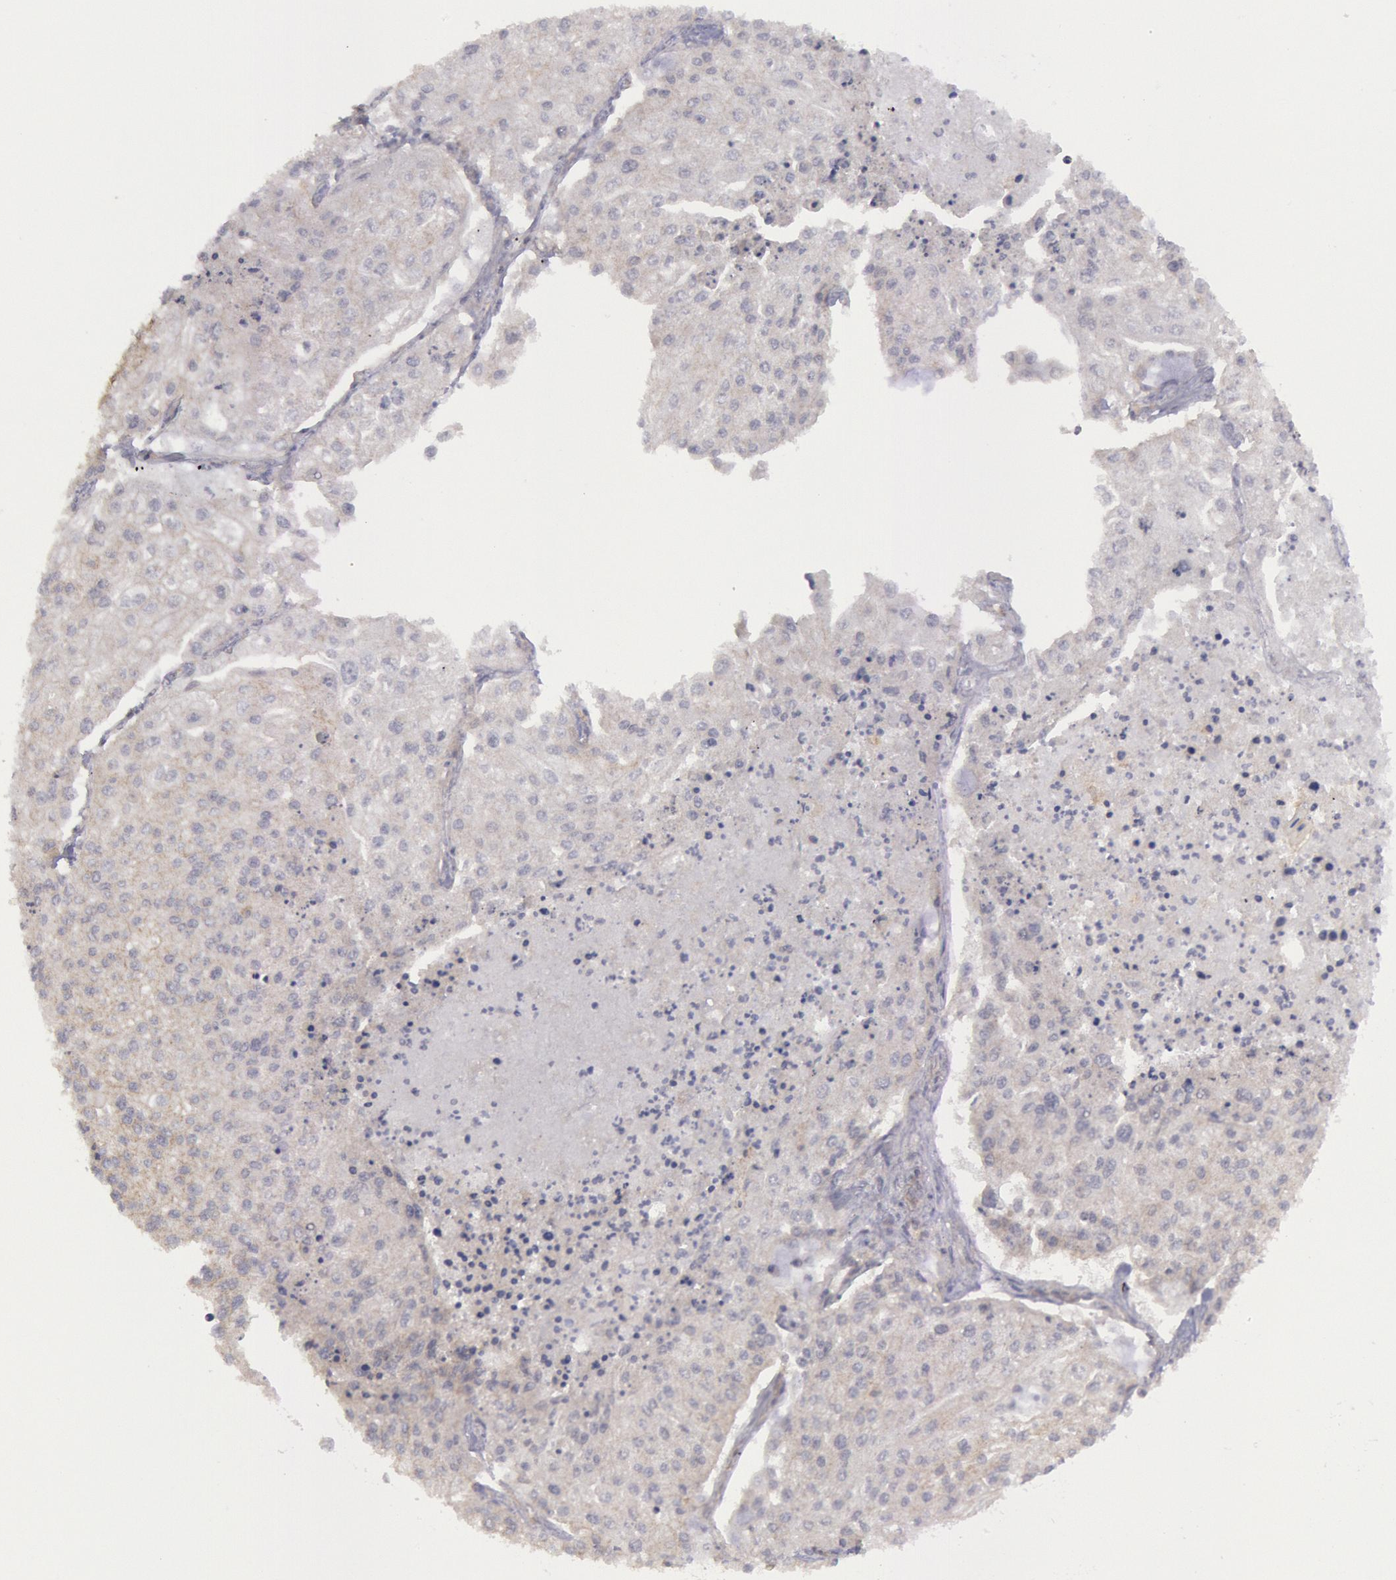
{"staining": {"intensity": "weak", "quantity": "25%-75%", "location": "cytoplasmic/membranous"}, "tissue": "lung cancer", "cell_type": "Tumor cells", "image_type": "cancer", "snomed": [{"axis": "morphology", "description": "Squamous cell carcinoma, NOS"}, {"axis": "topography", "description": "Lung"}], "caption": "Lung cancer stained for a protein (brown) demonstrates weak cytoplasmic/membranous positive expression in about 25%-75% of tumor cells.", "gene": "STX4", "patient": {"sex": "male", "age": 75}}